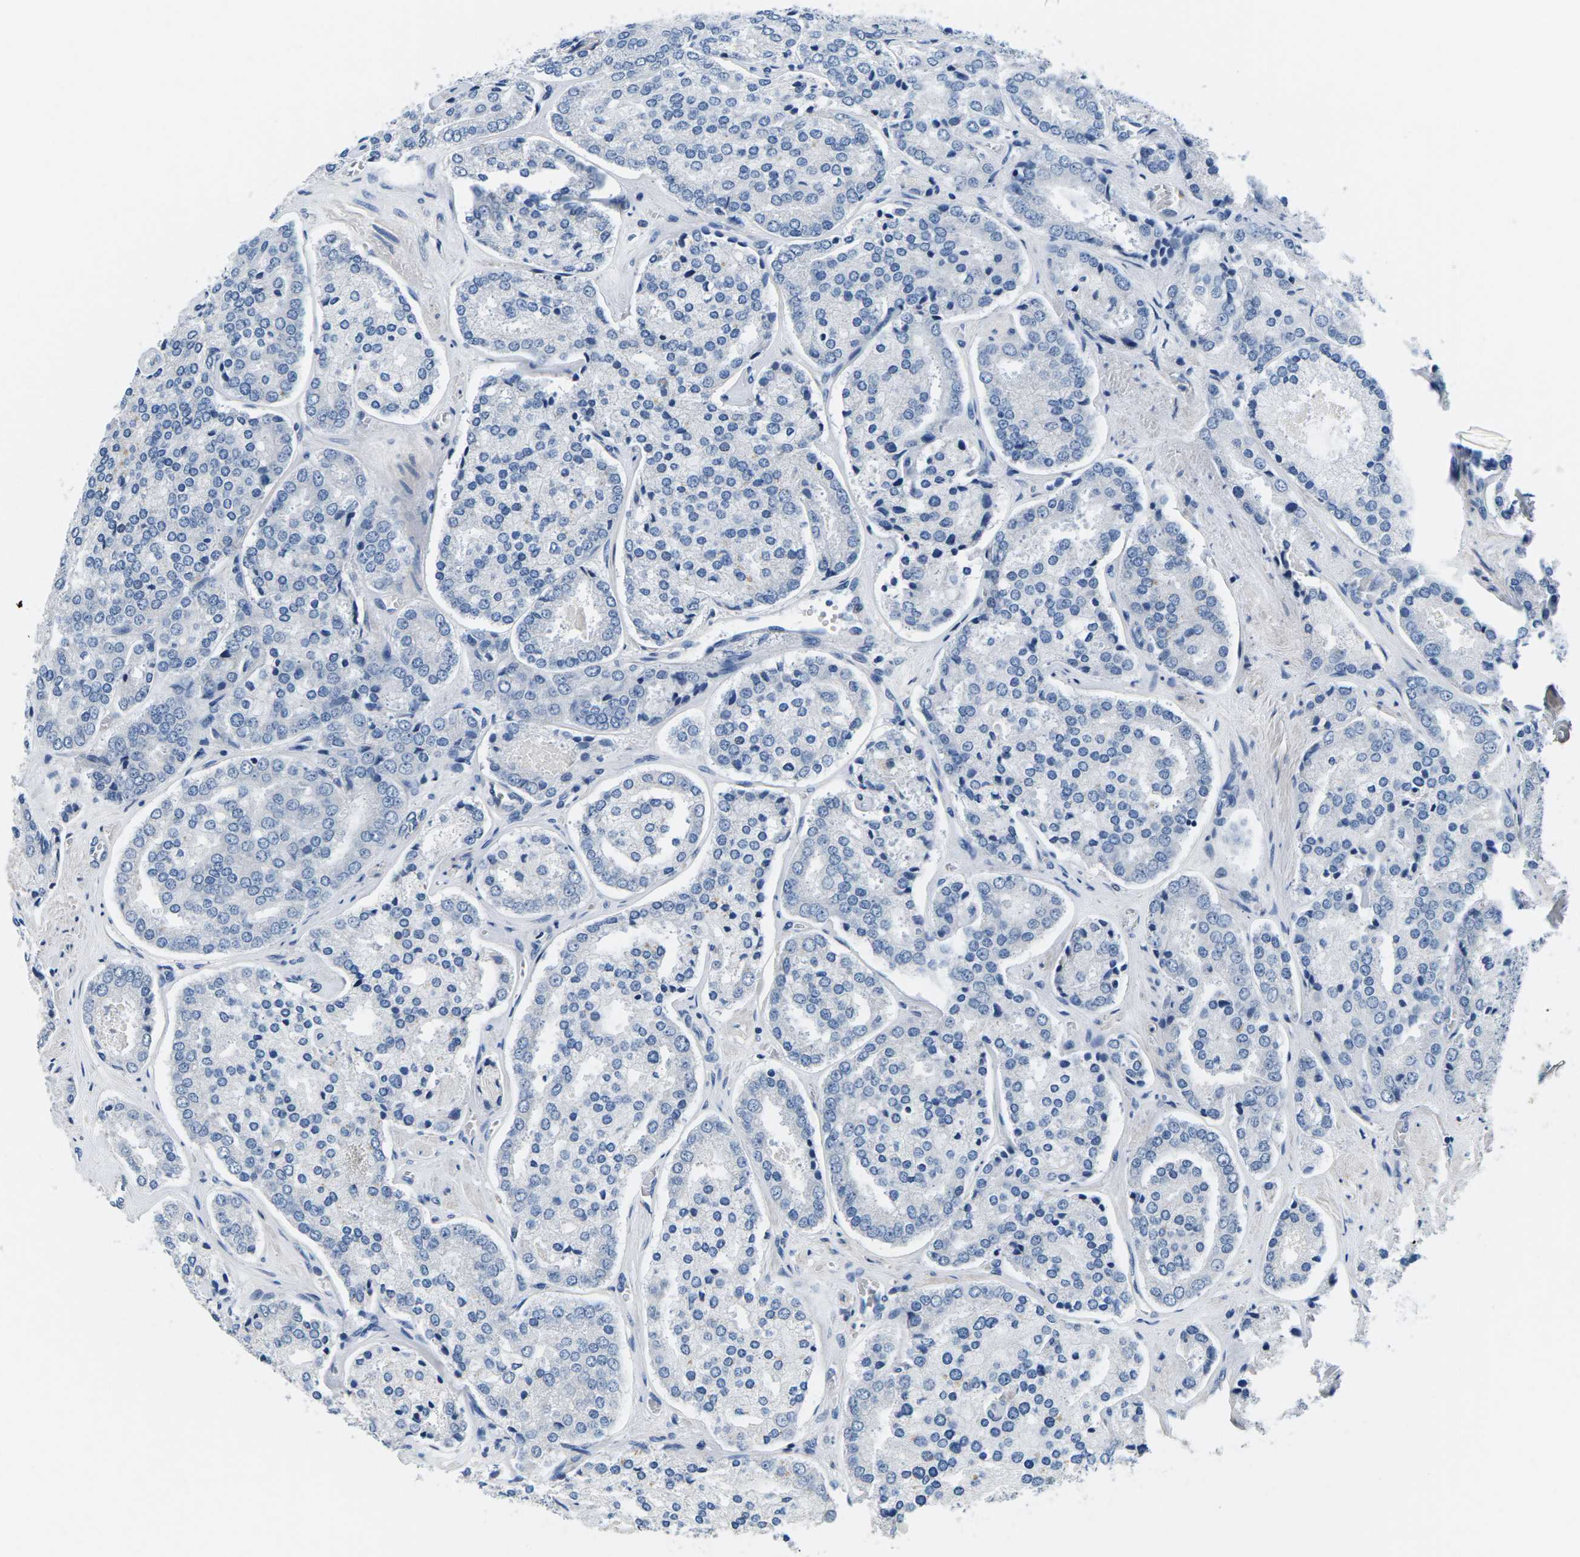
{"staining": {"intensity": "negative", "quantity": "none", "location": "none"}, "tissue": "prostate cancer", "cell_type": "Tumor cells", "image_type": "cancer", "snomed": [{"axis": "morphology", "description": "Adenocarcinoma, High grade"}, {"axis": "topography", "description": "Prostate"}], "caption": "IHC image of neoplastic tissue: human prostate cancer stained with DAB (3,3'-diaminobenzidine) demonstrates no significant protein expression in tumor cells. Brightfield microscopy of immunohistochemistry stained with DAB (brown) and hematoxylin (blue), captured at high magnification.", "gene": "TSPAN2", "patient": {"sex": "male", "age": 65}}